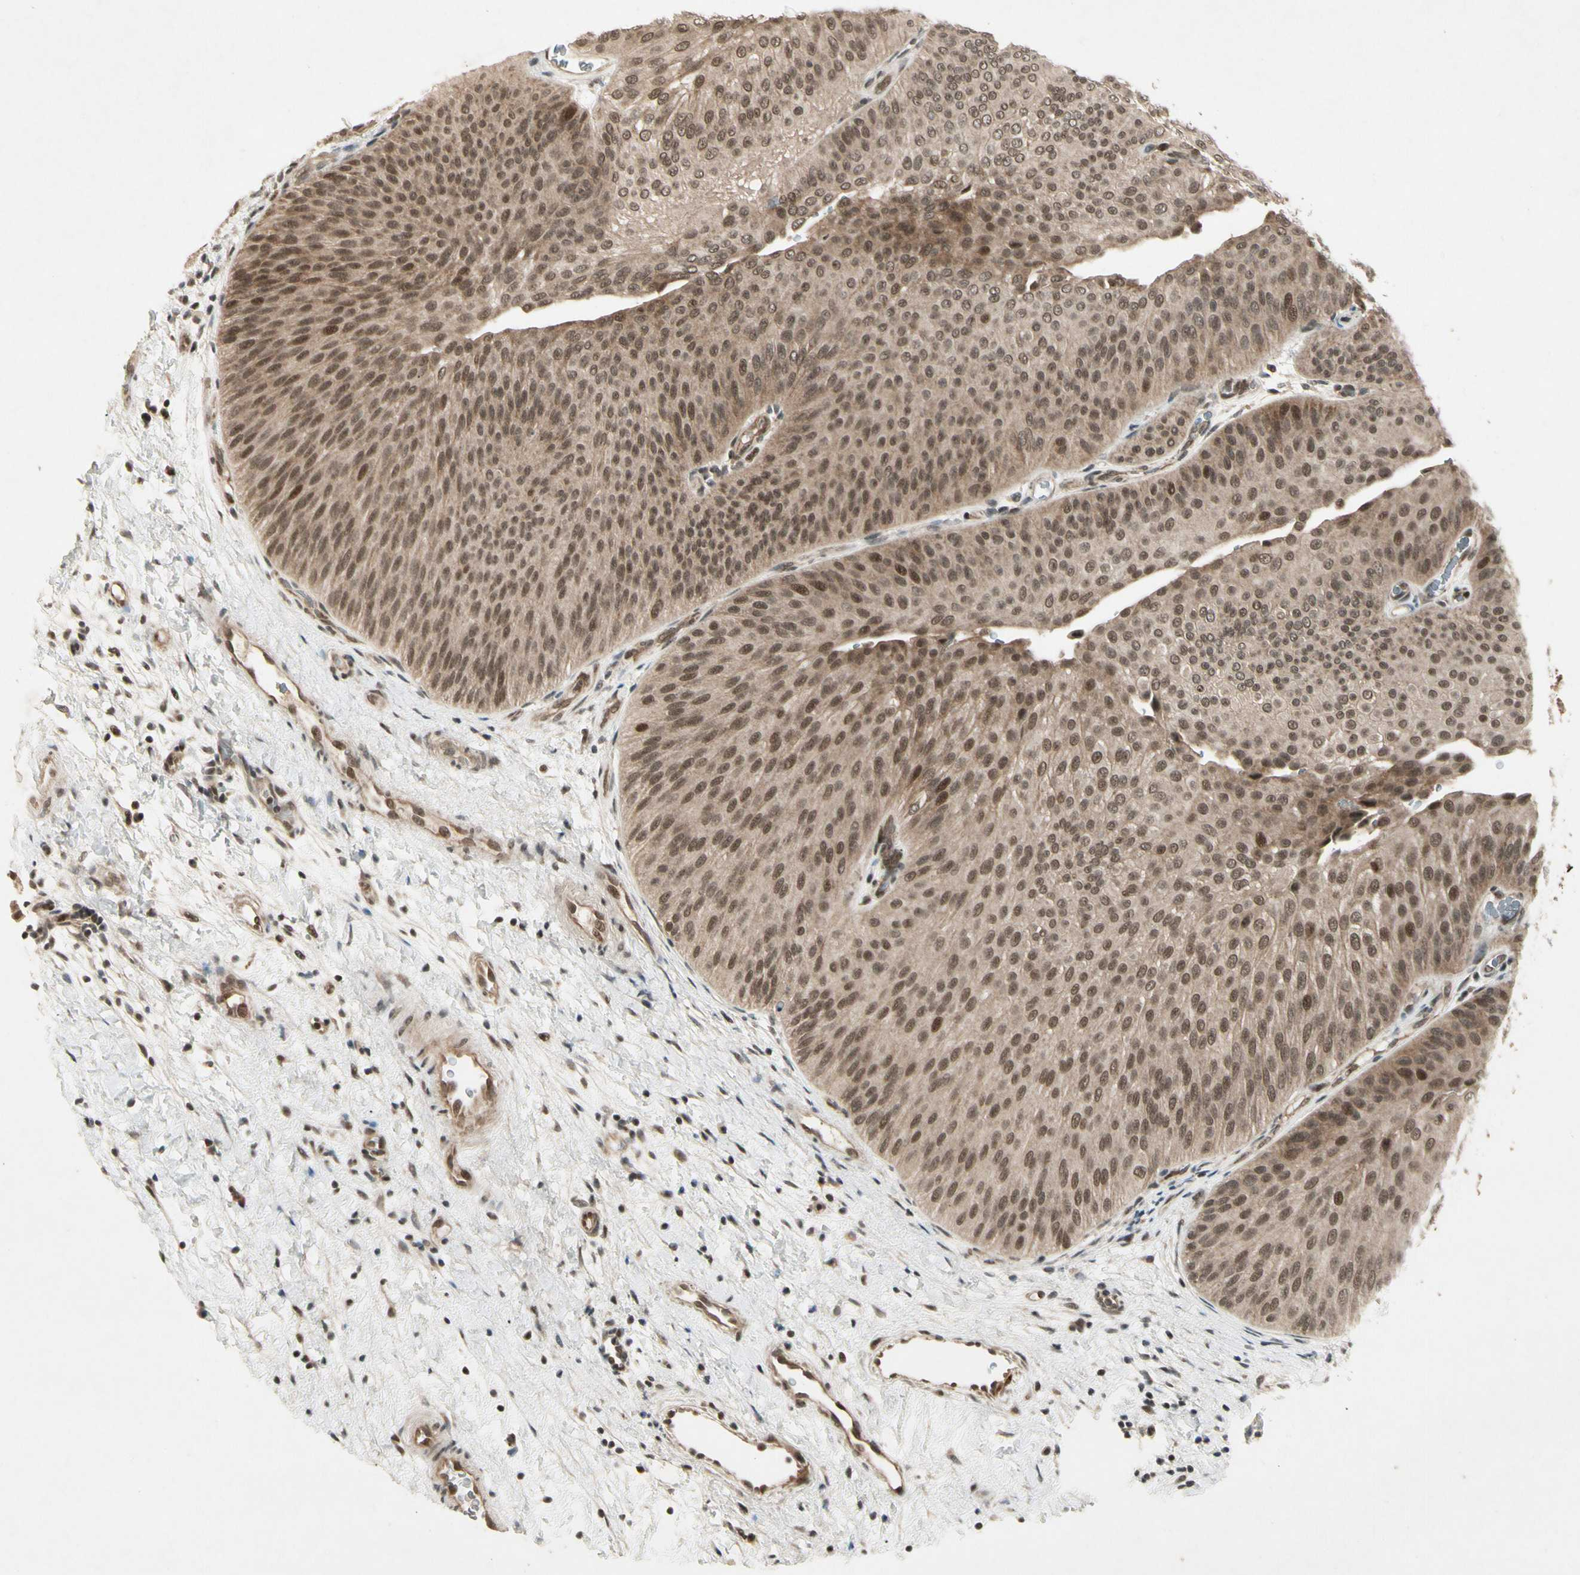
{"staining": {"intensity": "moderate", "quantity": ">75%", "location": "nuclear"}, "tissue": "urothelial cancer", "cell_type": "Tumor cells", "image_type": "cancer", "snomed": [{"axis": "morphology", "description": "Urothelial carcinoma, Low grade"}, {"axis": "topography", "description": "Urinary bladder"}], "caption": "Human urothelial cancer stained for a protein (brown) shows moderate nuclear positive expression in approximately >75% of tumor cells.", "gene": "CDK11A", "patient": {"sex": "female", "age": 60}}